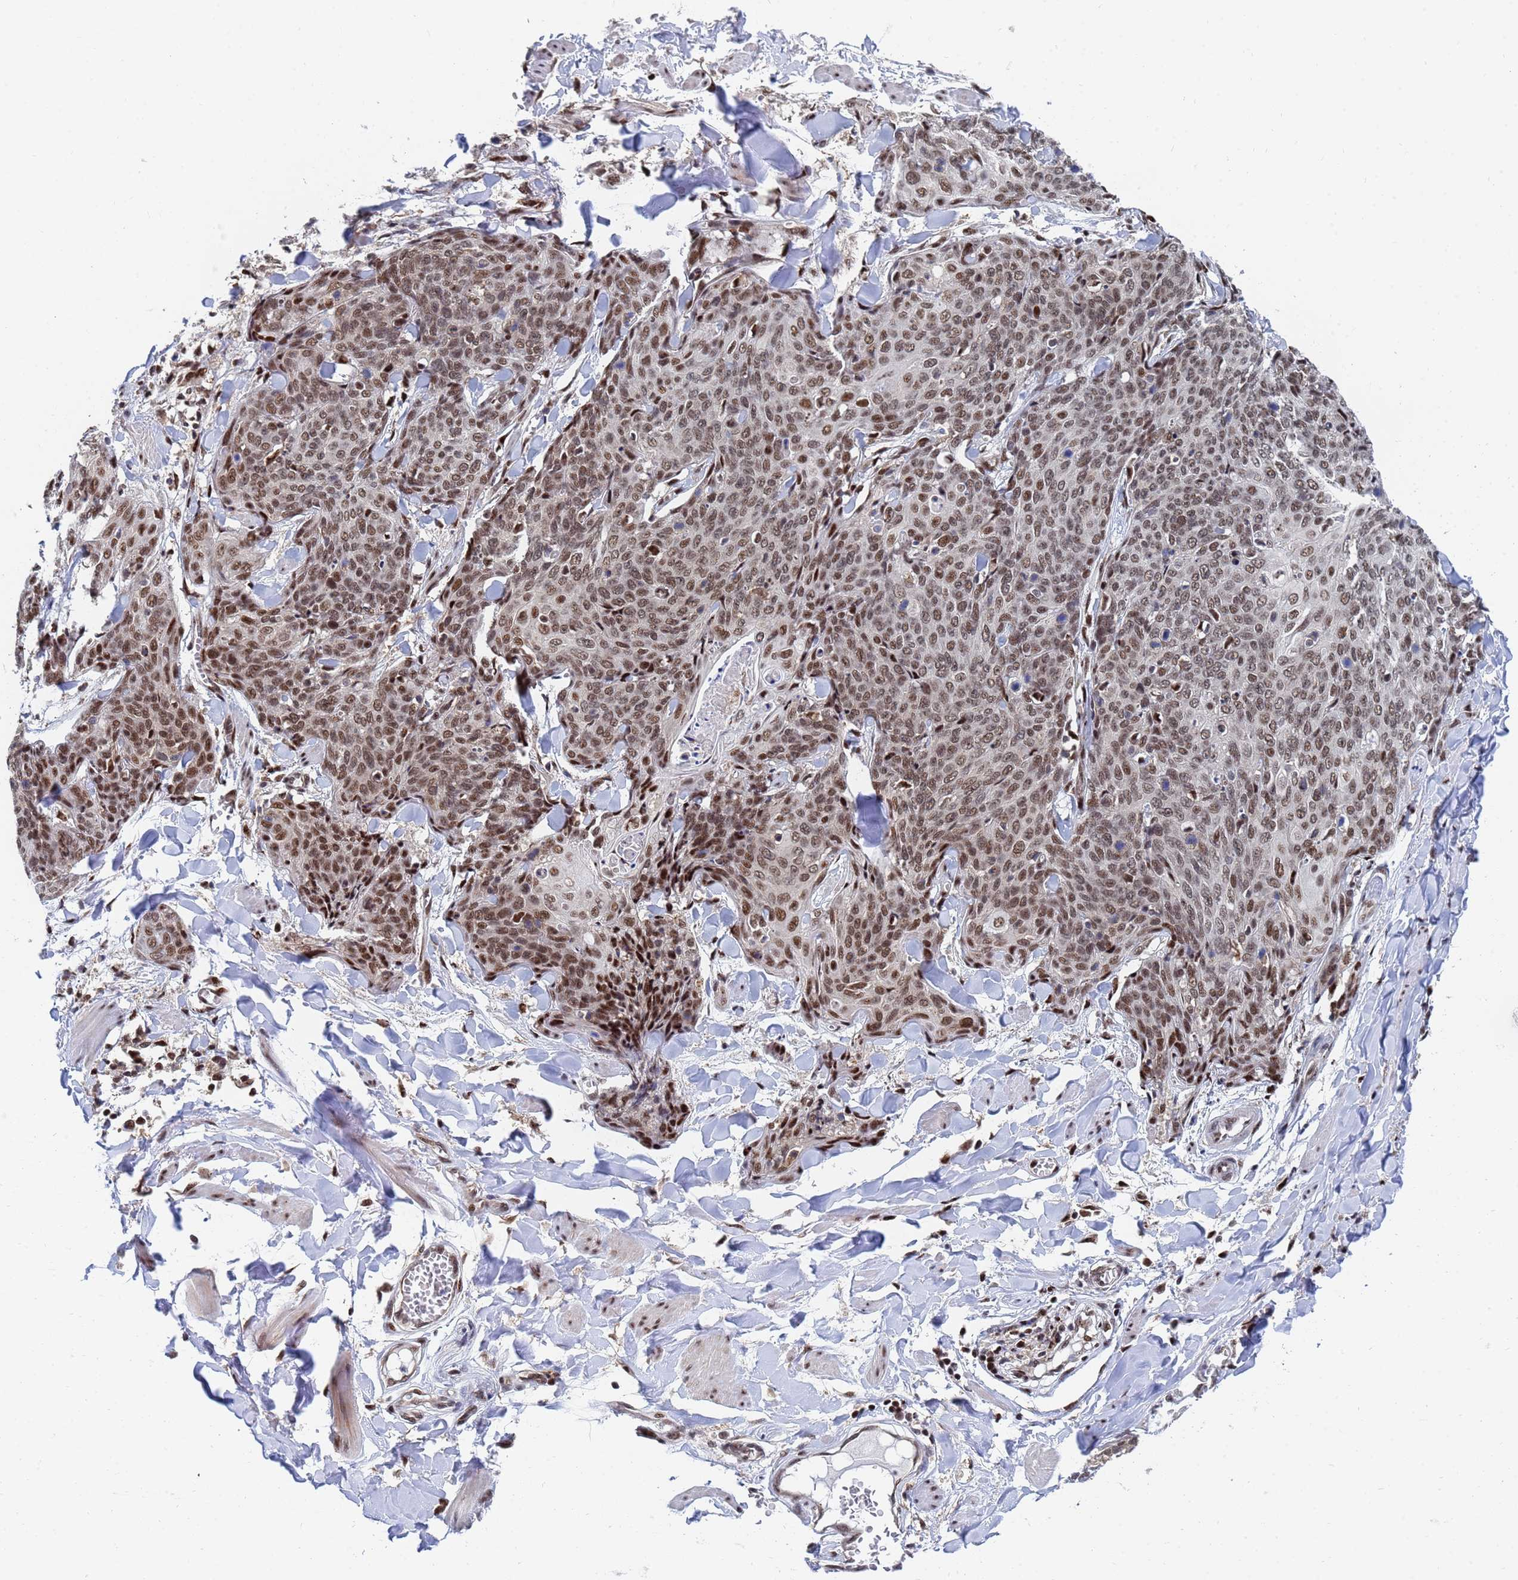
{"staining": {"intensity": "moderate", "quantity": ">75%", "location": "nuclear"}, "tissue": "skin cancer", "cell_type": "Tumor cells", "image_type": "cancer", "snomed": [{"axis": "morphology", "description": "Squamous cell carcinoma, NOS"}, {"axis": "topography", "description": "Skin"}, {"axis": "topography", "description": "Vulva"}], "caption": "Tumor cells reveal medium levels of moderate nuclear positivity in approximately >75% of cells in skin squamous cell carcinoma.", "gene": "AP5Z1", "patient": {"sex": "female", "age": 85}}